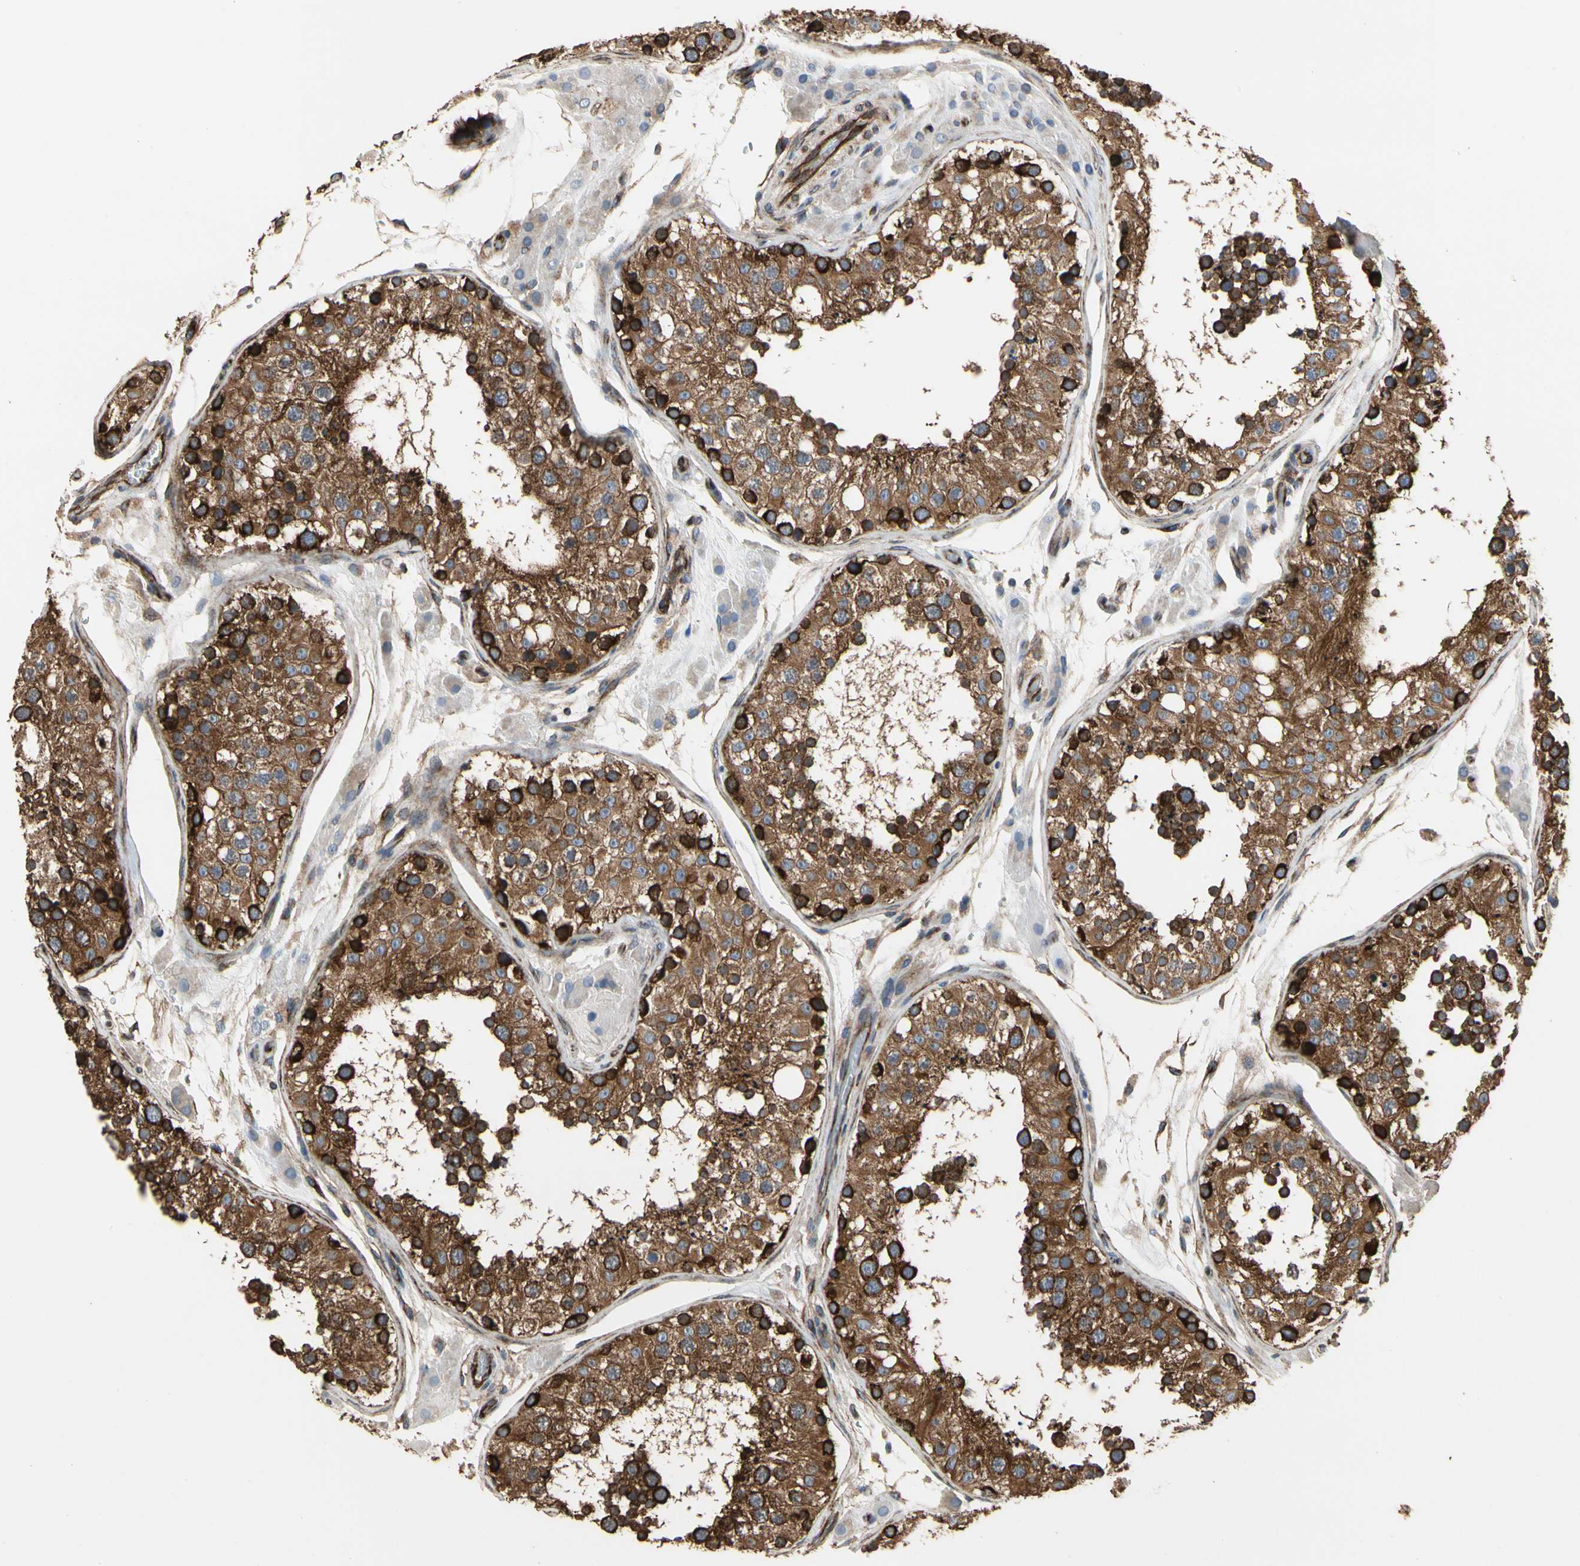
{"staining": {"intensity": "strong", "quantity": ">75%", "location": "cytoplasmic/membranous"}, "tissue": "testis", "cell_type": "Cells in seminiferous ducts", "image_type": "normal", "snomed": [{"axis": "morphology", "description": "Normal tissue, NOS"}, {"axis": "topography", "description": "Testis"}, {"axis": "topography", "description": "Epididymis"}], "caption": "Protein staining of normal testis demonstrates strong cytoplasmic/membranous expression in approximately >75% of cells in seminiferous ducts. (DAB (3,3'-diaminobenzidine) IHC, brown staining for protein, blue staining for nuclei).", "gene": "TUBA1A", "patient": {"sex": "male", "age": 26}}